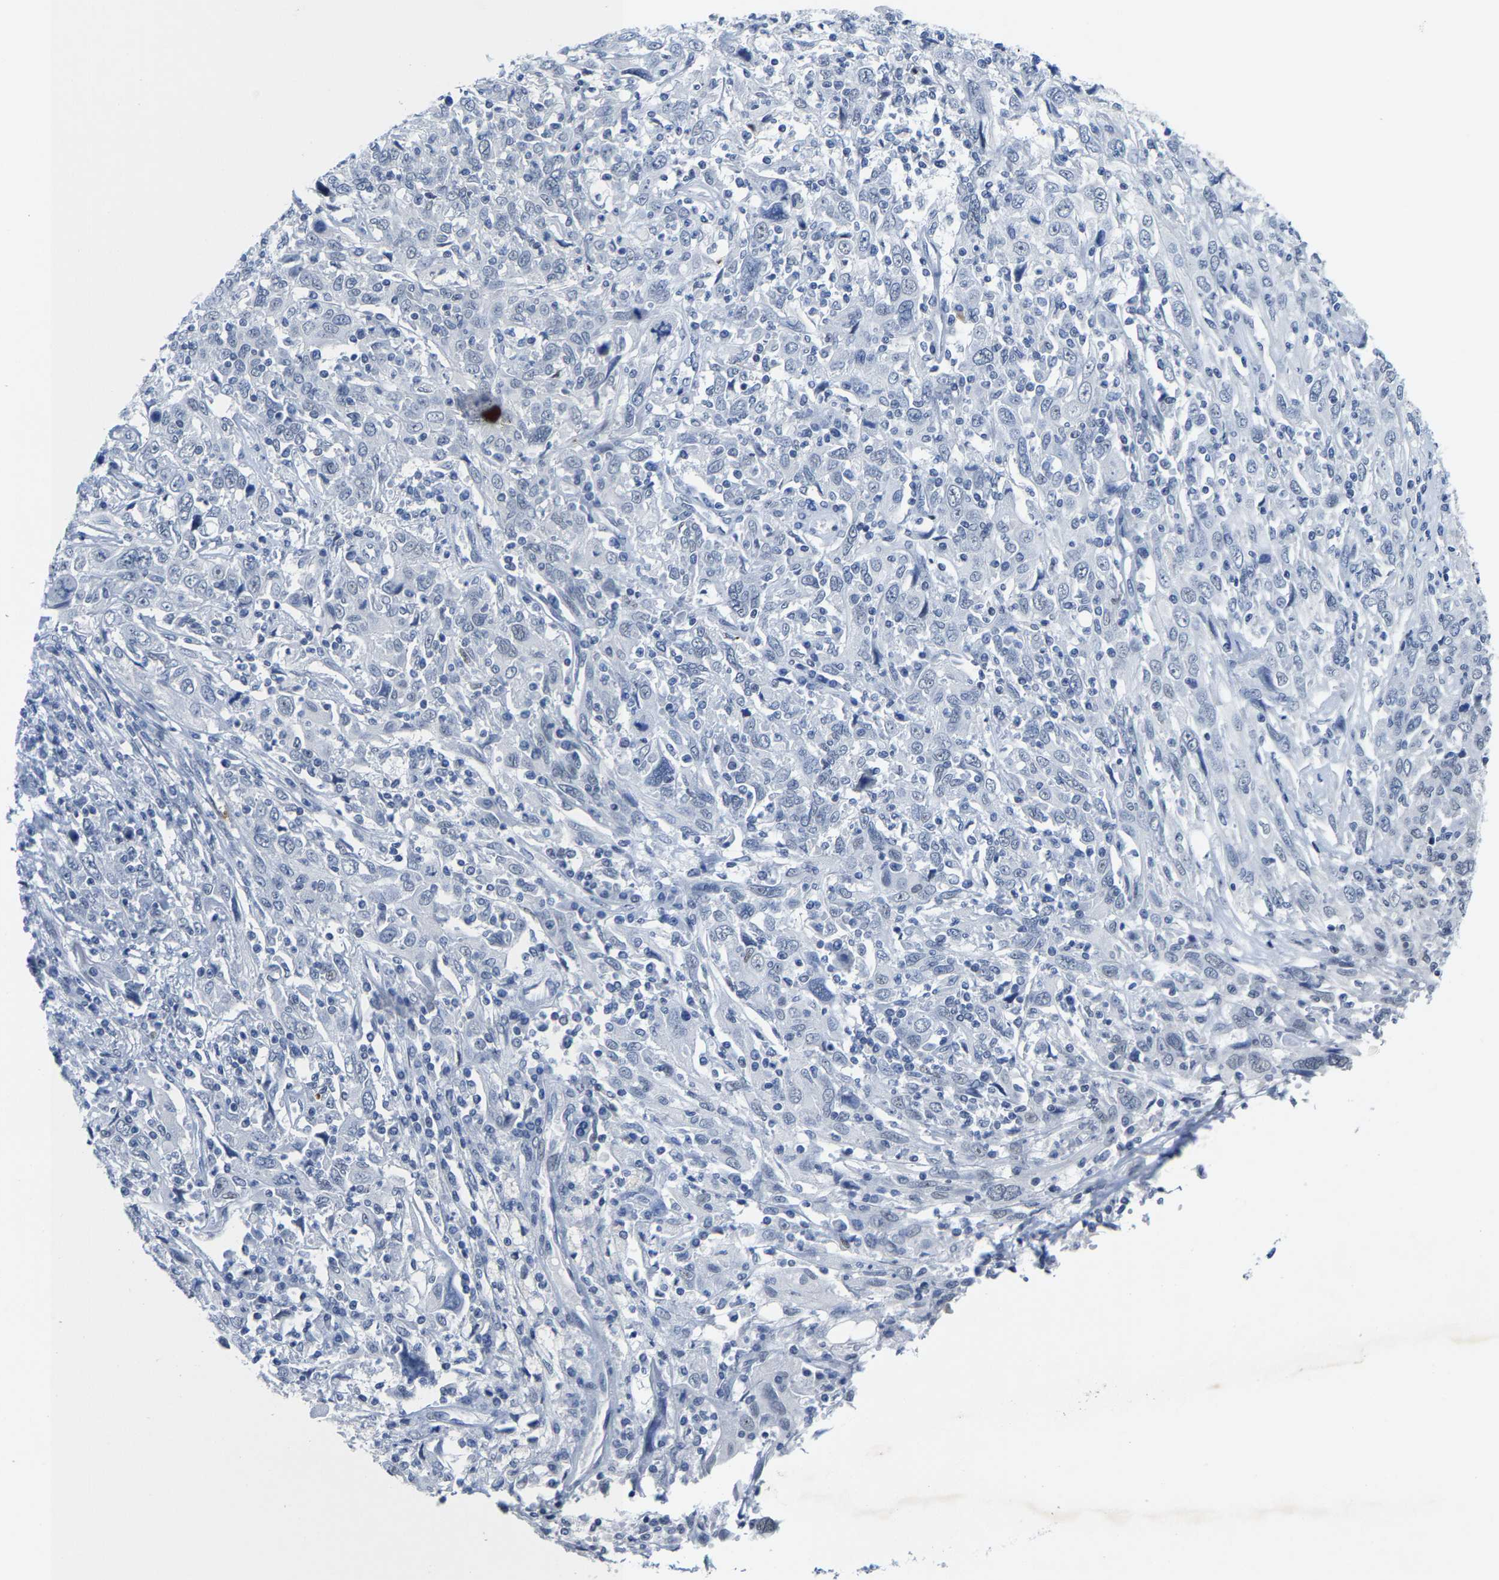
{"staining": {"intensity": "negative", "quantity": "none", "location": "none"}, "tissue": "cervical cancer", "cell_type": "Tumor cells", "image_type": "cancer", "snomed": [{"axis": "morphology", "description": "Squamous cell carcinoma, NOS"}, {"axis": "topography", "description": "Cervix"}], "caption": "Tumor cells are negative for protein expression in human cervical cancer. (Brightfield microscopy of DAB (3,3'-diaminobenzidine) immunohistochemistry (IHC) at high magnification).", "gene": "SETD1B", "patient": {"sex": "female", "age": 46}}